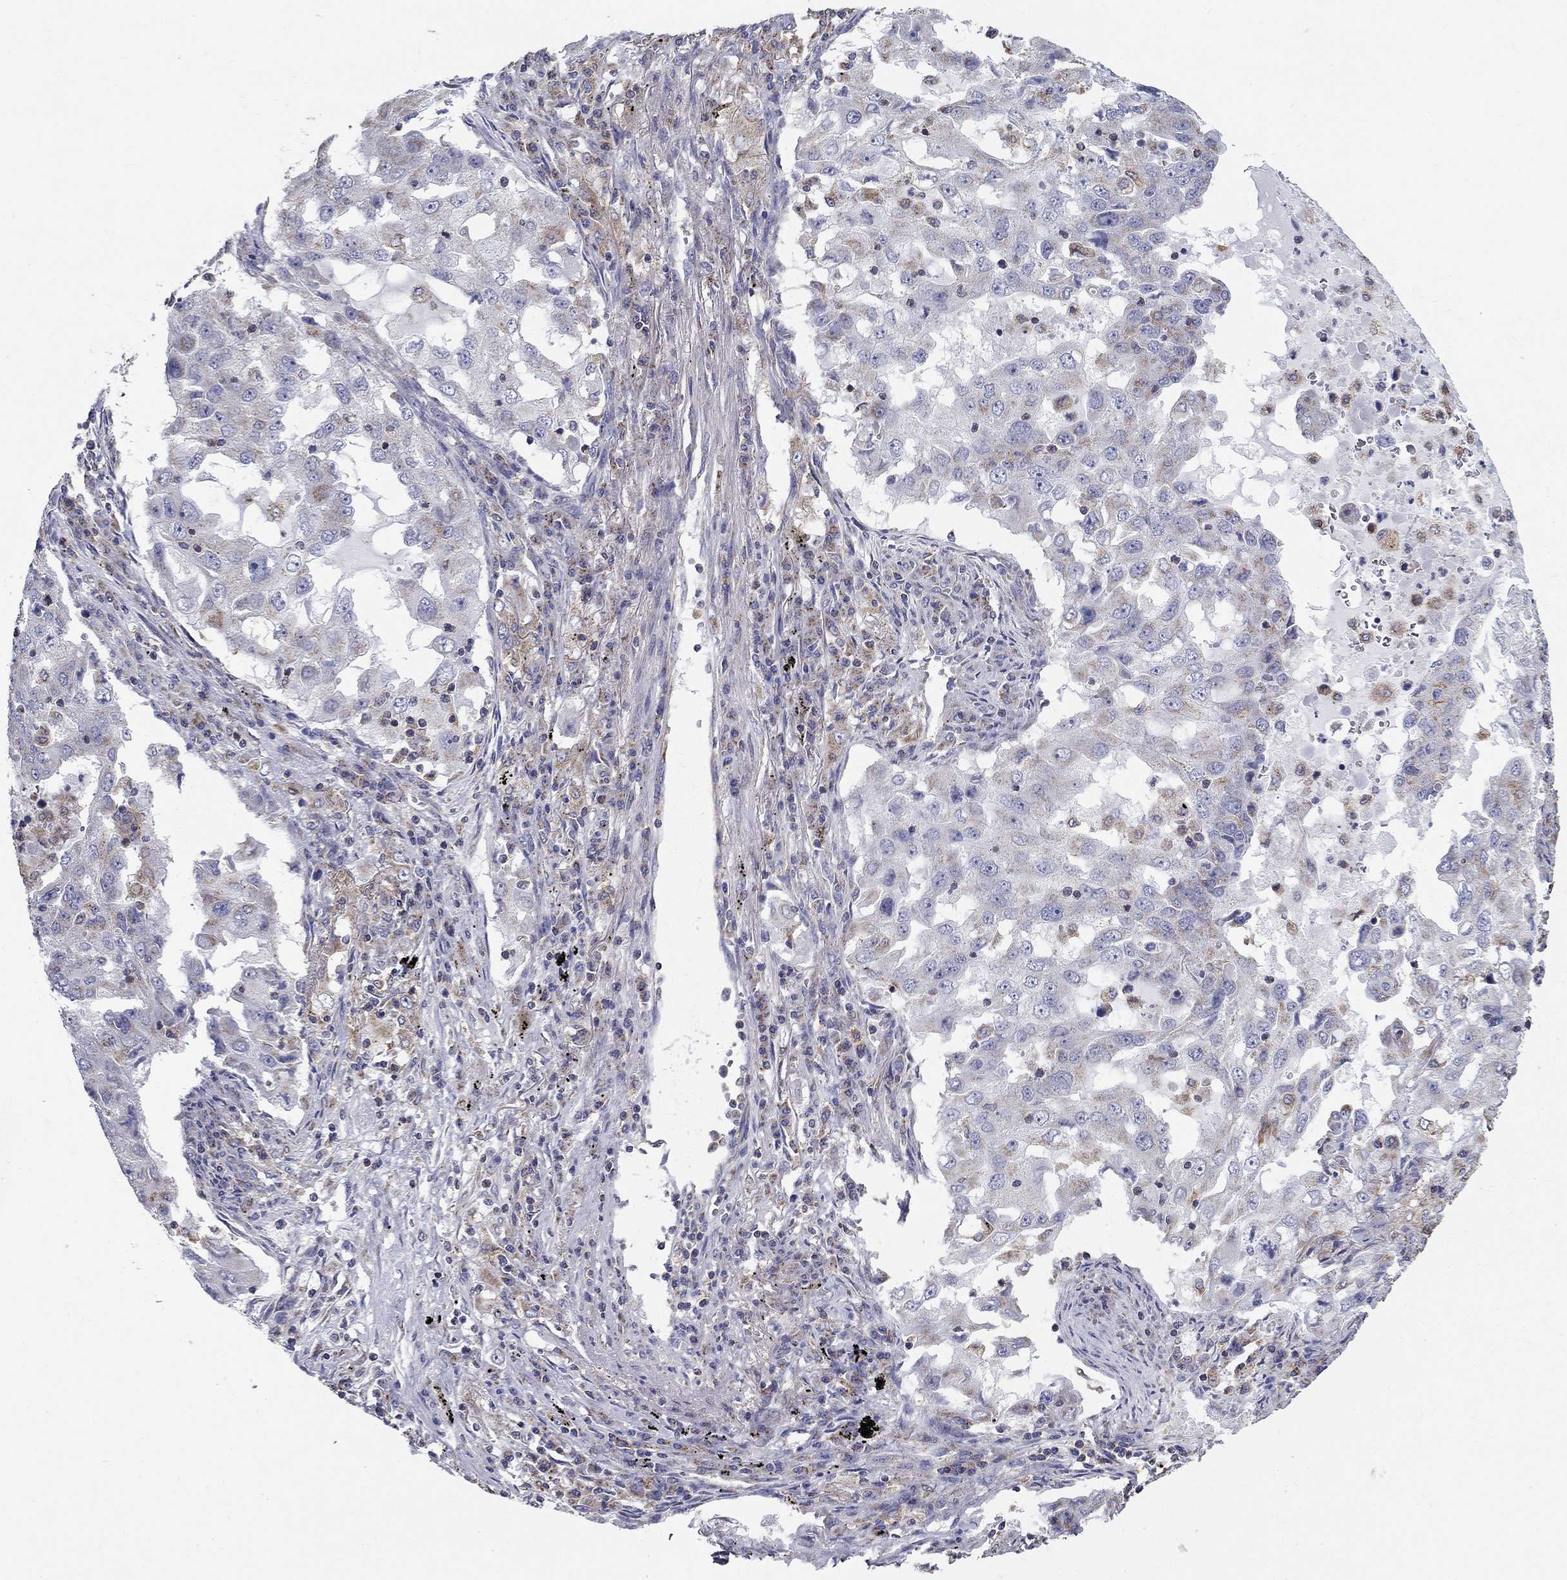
{"staining": {"intensity": "weak", "quantity": "<25%", "location": "cytoplasmic/membranous"}, "tissue": "lung cancer", "cell_type": "Tumor cells", "image_type": "cancer", "snomed": [{"axis": "morphology", "description": "Adenocarcinoma, NOS"}, {"axis": "topography", "description": "Lung"}], "caption": "This is an immunohistochemistry photomicrograph of adenocarcinoma (lung). There is no expression in tumor cells.", "gene": "NME5", "patient": {"sex": "female", "age": 61}}